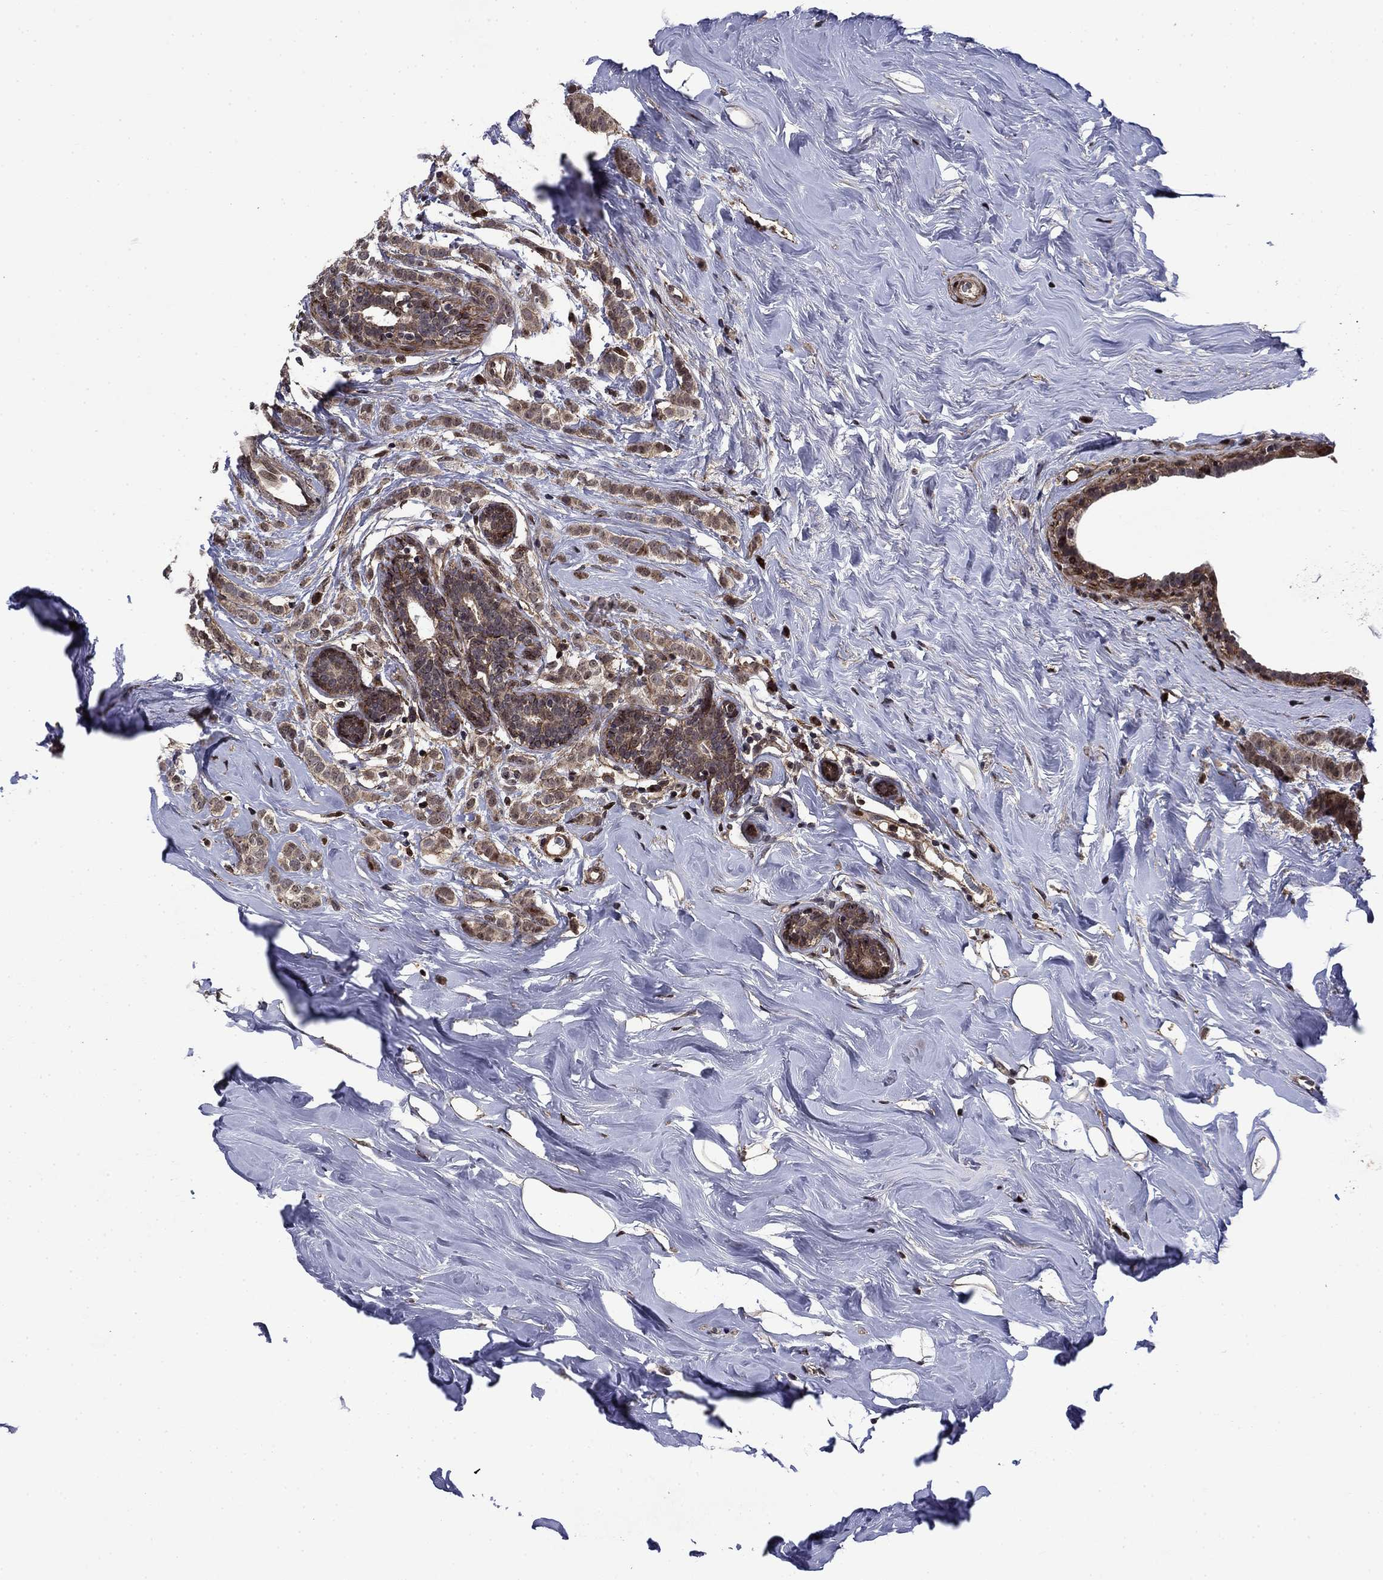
{"staining": {"intensity": "moderate", "quantity": "25%-75%", "location": "cytoplasmic/membranous,nuclear"}, "tissue": "breast cancer", "cell_type": "Tumor cells", "image_type": "cancer", "snomed": [{"axis": "morphology", "description": "Lobular carcinoma"}, {"axis": "topography", "description": "Breast"}], "caption": "Breast lobular carcinoma stained with a brown dye displays moderate cytoplasmic/membranous and nuclear positive expression in about 25%-75% of tumor cells.", "gene": "AGTPBP1", "patient": {"sex": "female", "age": 49}}